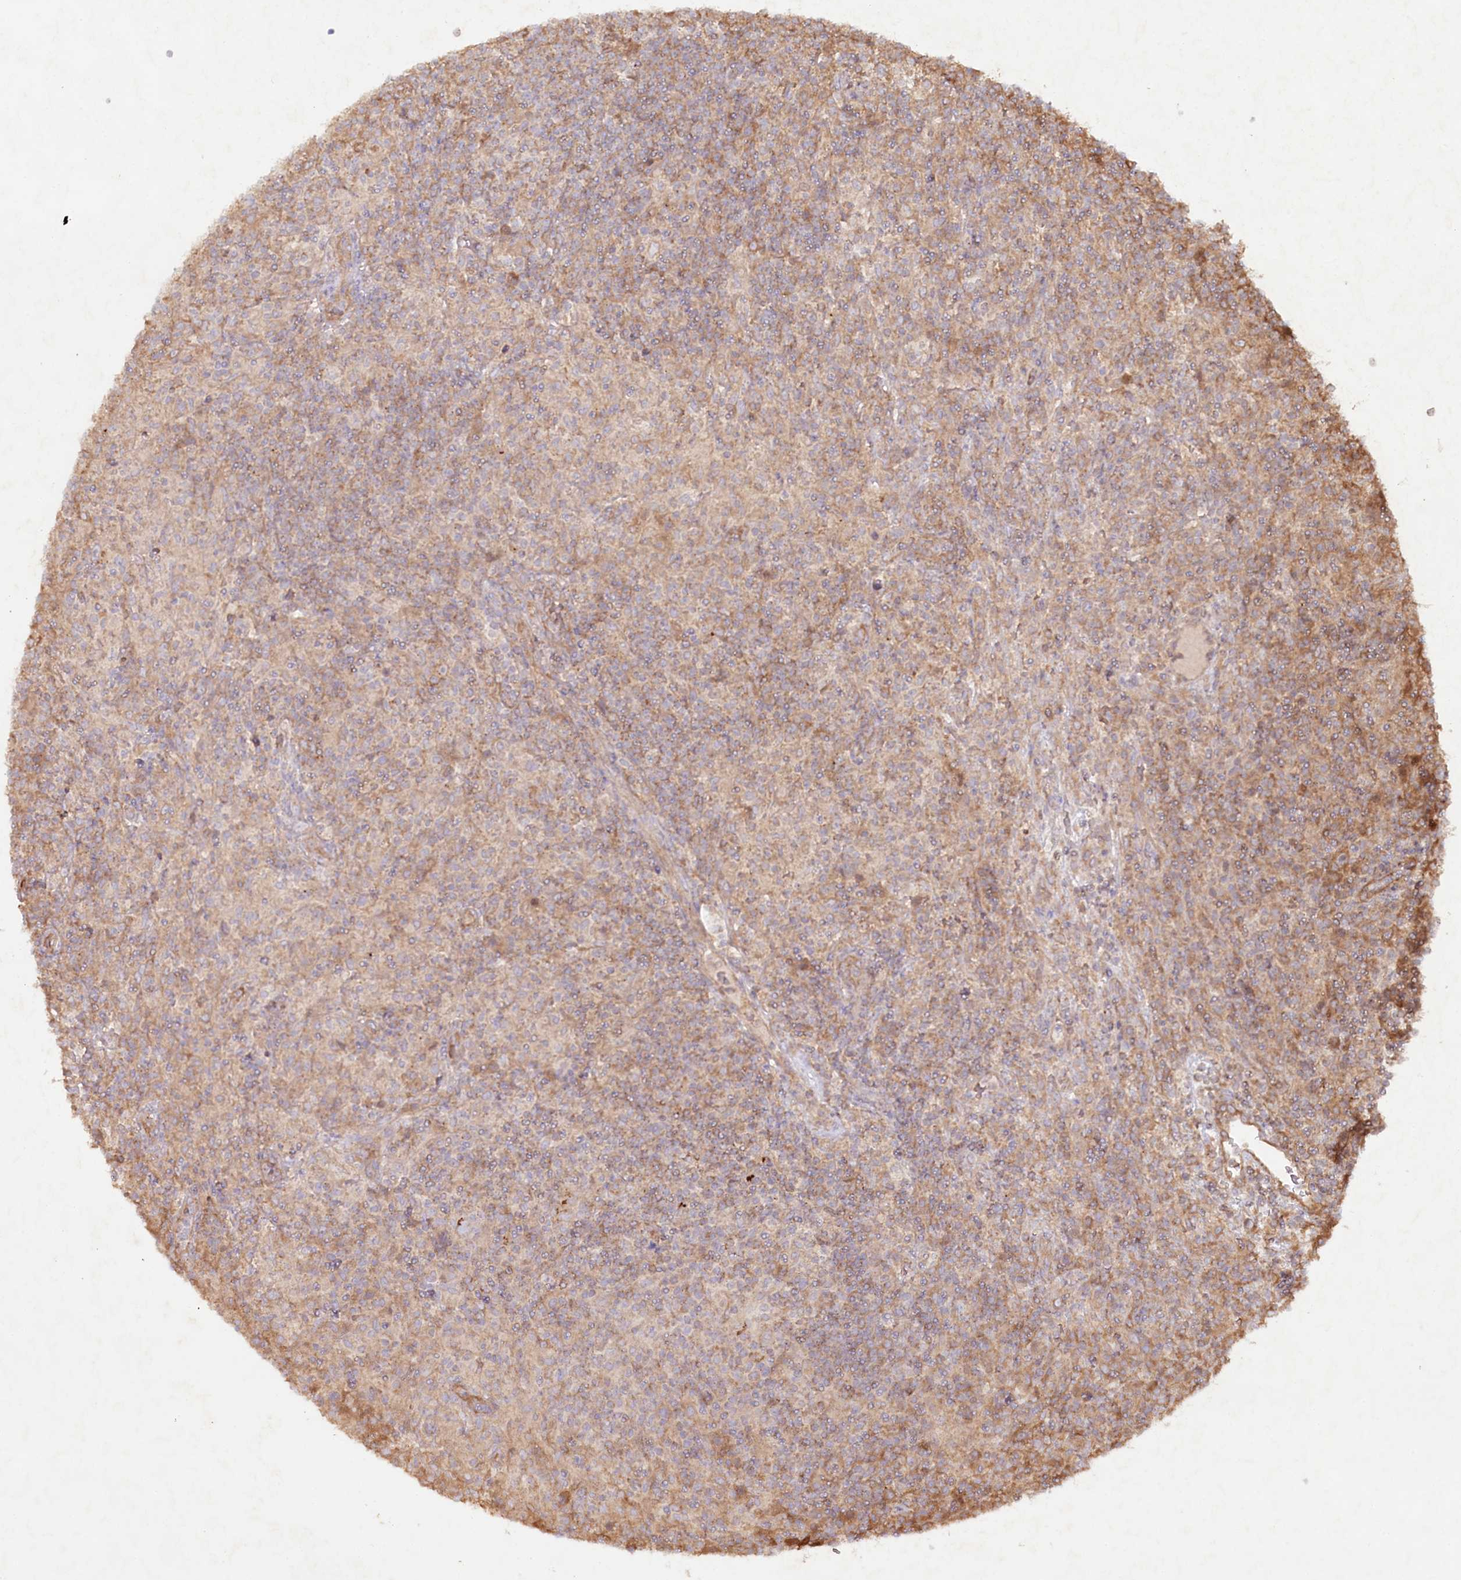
{"staining": {"intensity": "moderate", "quantity": "<25%", "location": "cytoplasmic/membranous"}, "tissue": "lymphoma", "cell_type": "Tumor cells", "image_type": "cancer", "snomed": [{"axis": "morphology", "description": "Hodgkin's disease, NOS"}, {"axis": "topography", "description": "Lymph node"}], "caption": "Human lymphoma stained with a brown dye displays moderate cytoplasmic/membranous positive staining in about <25% of tumor cells.", "gene": "TNIP1", "patient": {"sex": "male", "age": 70}}